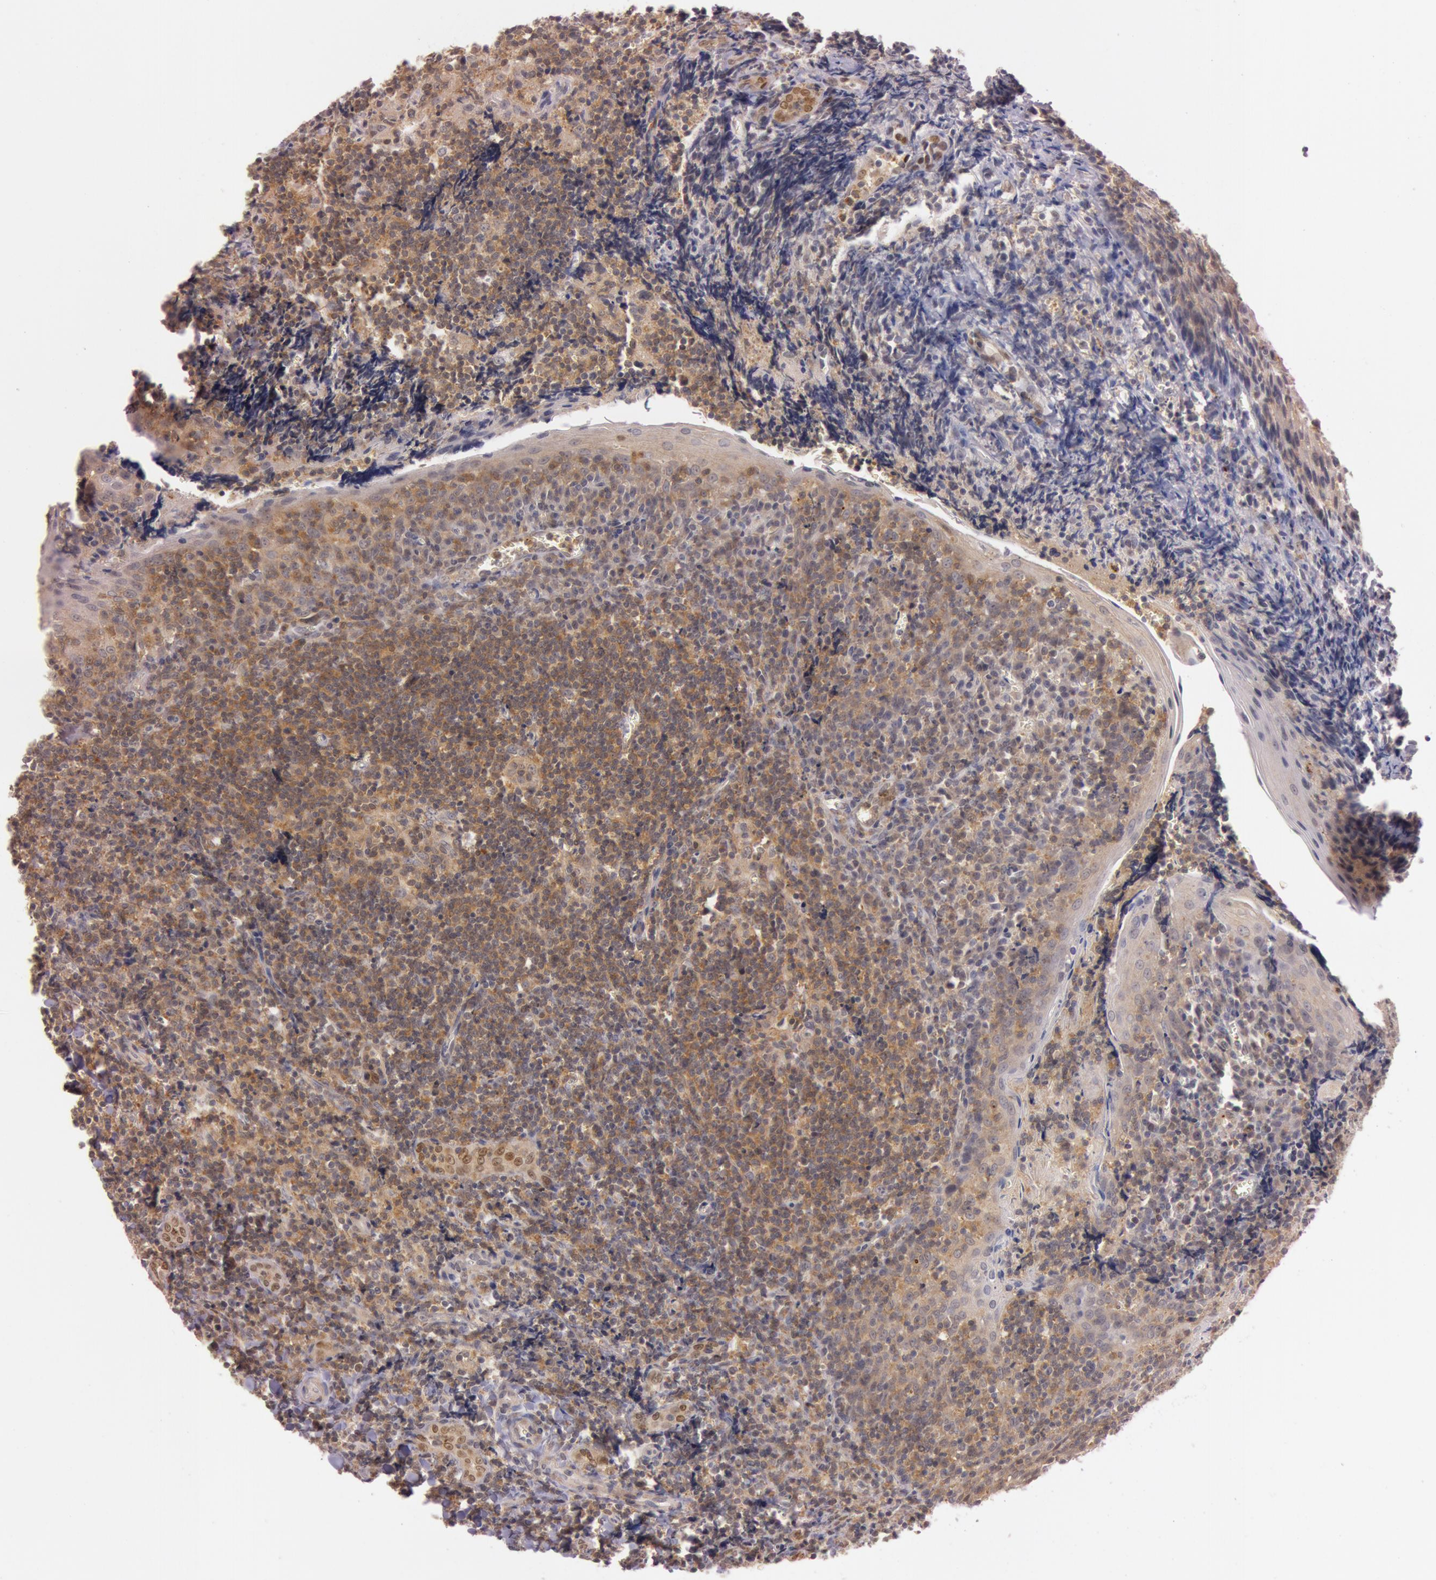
{"staining": {"intensity": "weak", "quantity": ">75%", "location": "cytoplasmic/membranous"}, "tissue": "tonsil", "cell_type": "Germinal center cells", "image_type": "normal", "snomed": [{"axis": "morphology", "description": "Normal tissue, NOS"}, {"axis": "topography", "description": "Tonsil"}], "caption": "Benign tonsil was stained to show a protein in brown. There is low levels of weak cytoplasmic/membranous staining in about >75% of germinal center cells.", "gene": "ATG2B", "patient": {"sex": "male", "age": 20}}